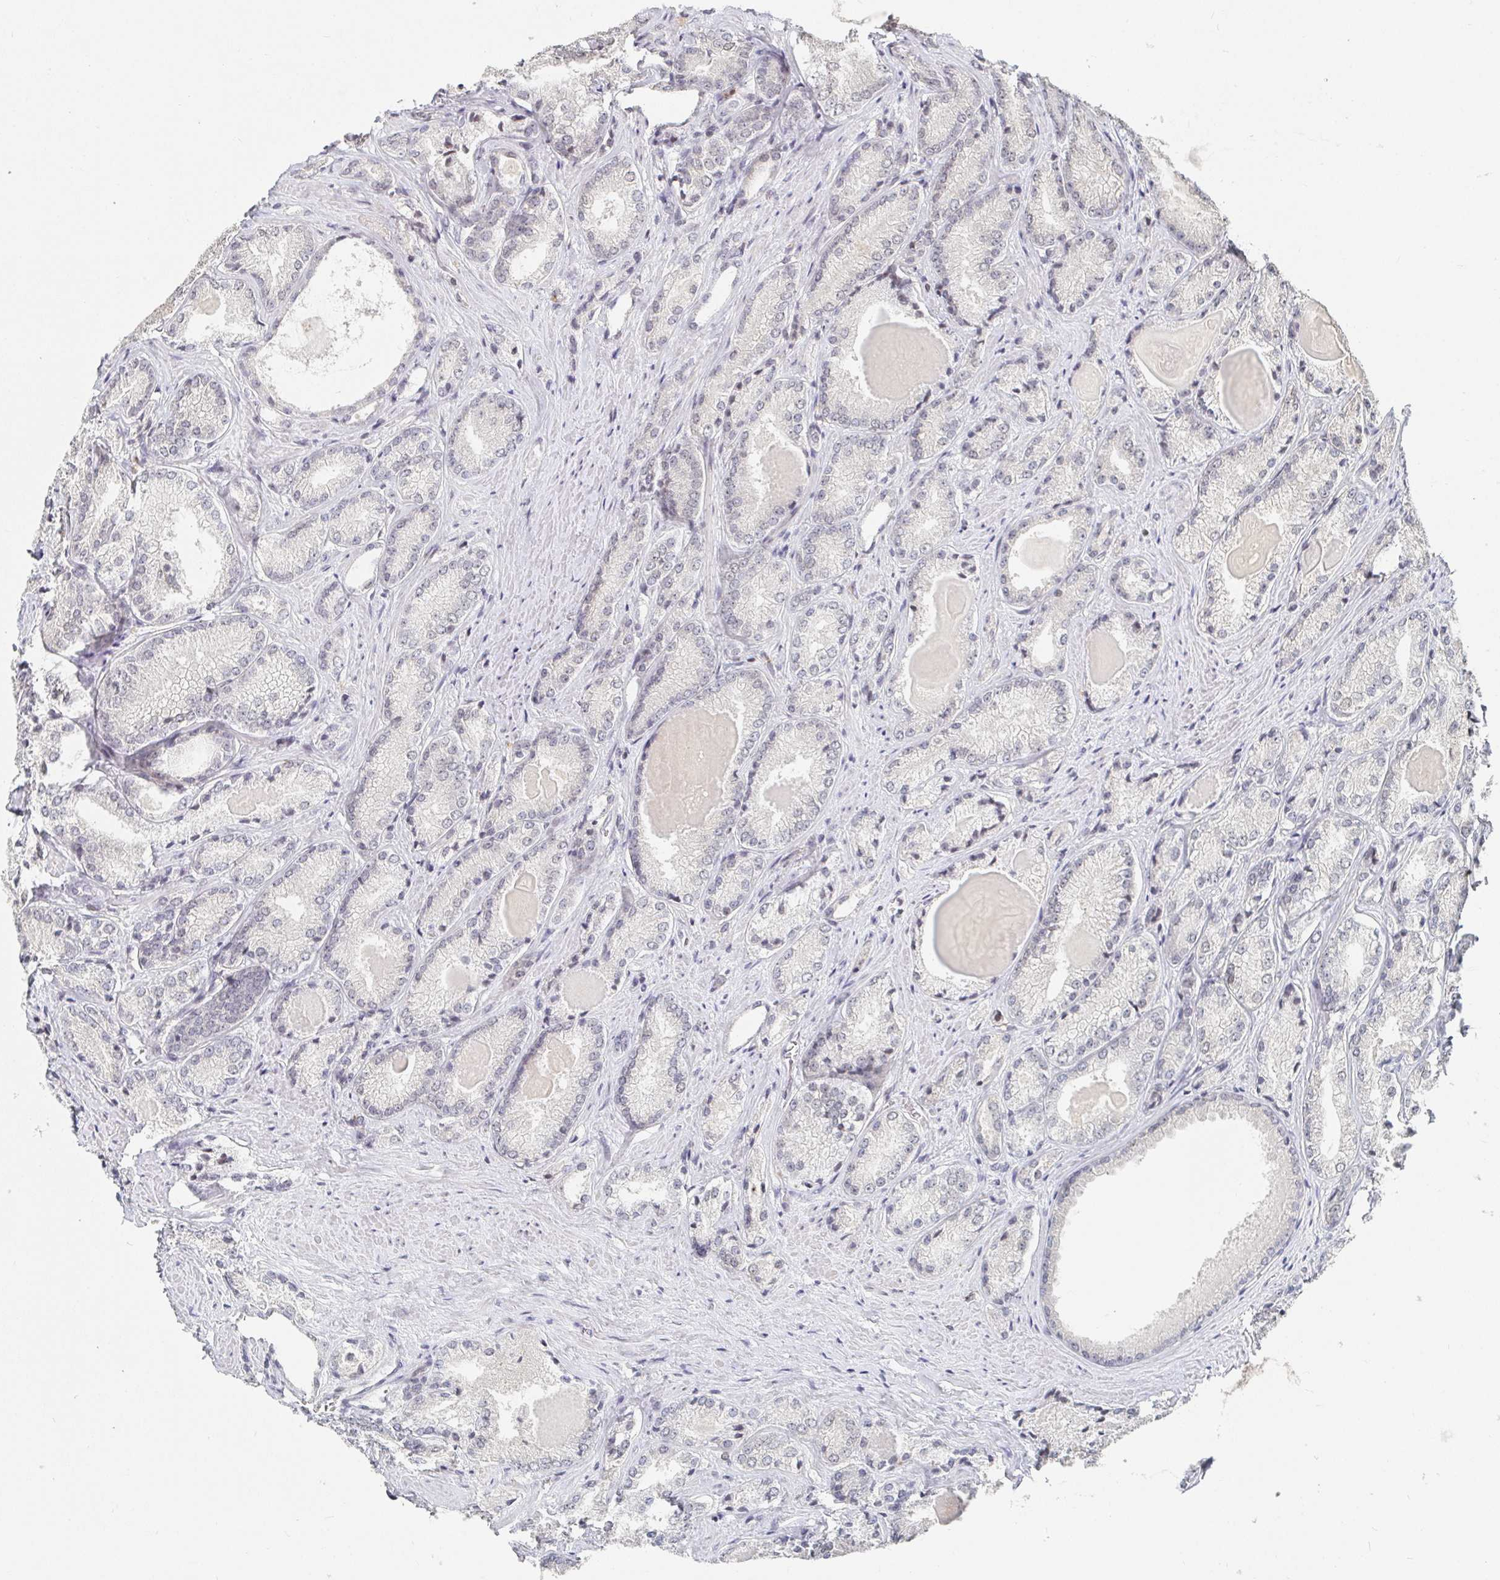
{"staining": {"intensity": "negative", "quantity": "none", "location": "none"}, "tissue": "prostate cancer", "cell_type": "Tumor cells", "image_type": "cancer", "snomed": [{"axis": "morphology", "description": "Adenocarcinoma, NOS"}, {"axis": "morphology", "description": "Adenocarcinoma, Low grade"}, {"axis": "topography", "description": "Prostate"}], "caption": "Immunohistochemical staining of prostate cancer (adenocarcinoma (low-grade)) demonstrates no significant positivity in tumor cells. (DAB IHC visualized using brightfield microscopy, high magnification).", "gene": "NME9", "patient": {"sex": "male", "age": 68}}